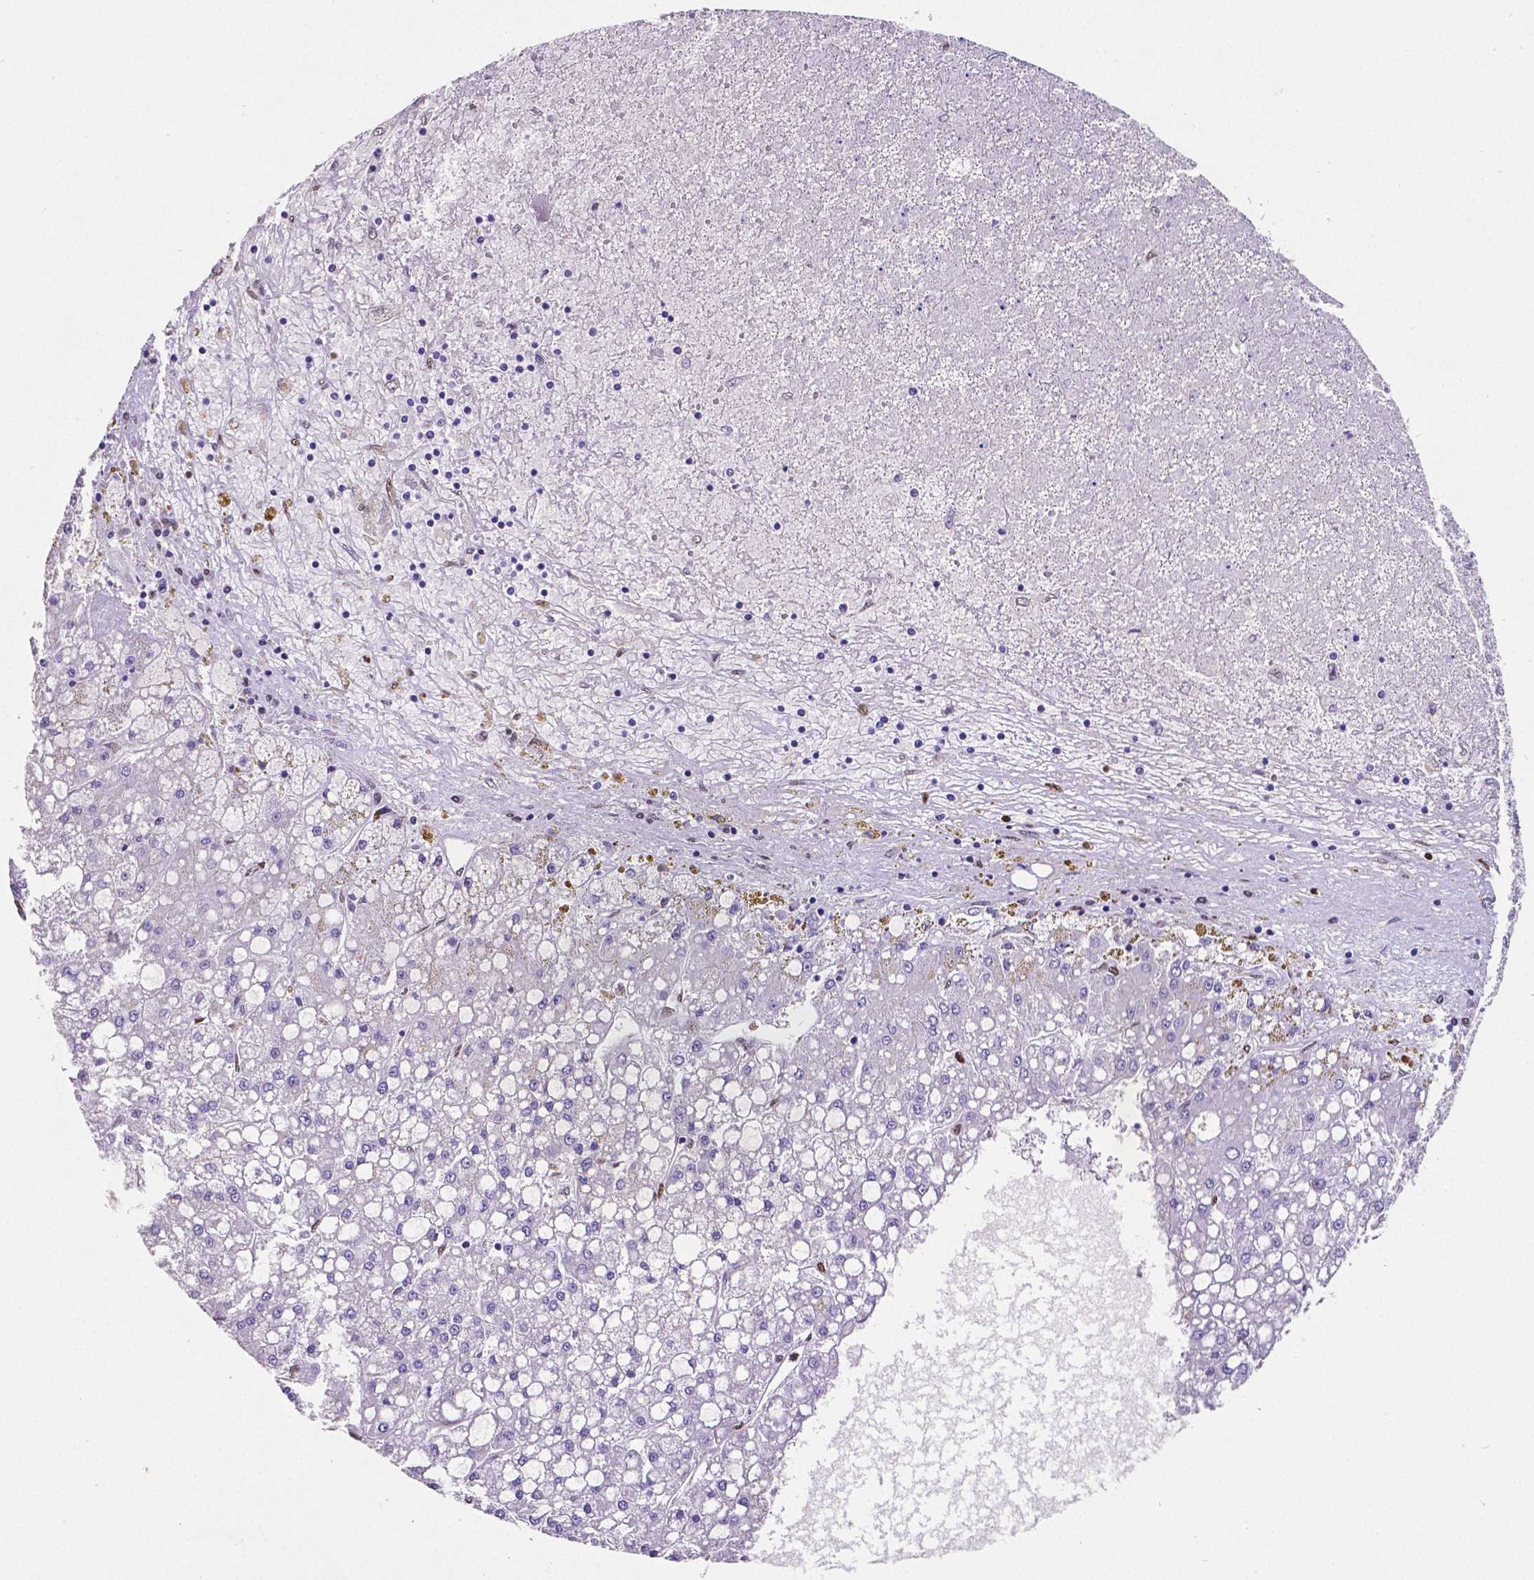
{"staining": {"intensity": "negative", "quantity": "none", "location": "none"}, "tissue": "liver cancer", "cell_type": "Tumor cells", "image_type": "cancer", "snomed": [{"axis": "morphology", "description": "Carcinoma, Hepatocellular, NOS"}, {"axis": "topography", "description": "Liver"}], "caption": "DAB (3,3'-diaminobenzidine) immunohistochemical staining of liver cancer (hepatocellular carcinoma) displays no significant positivity in tumor cells.", "gene": "MEF2C", "patient": {"sex": "male", "age": 67}}